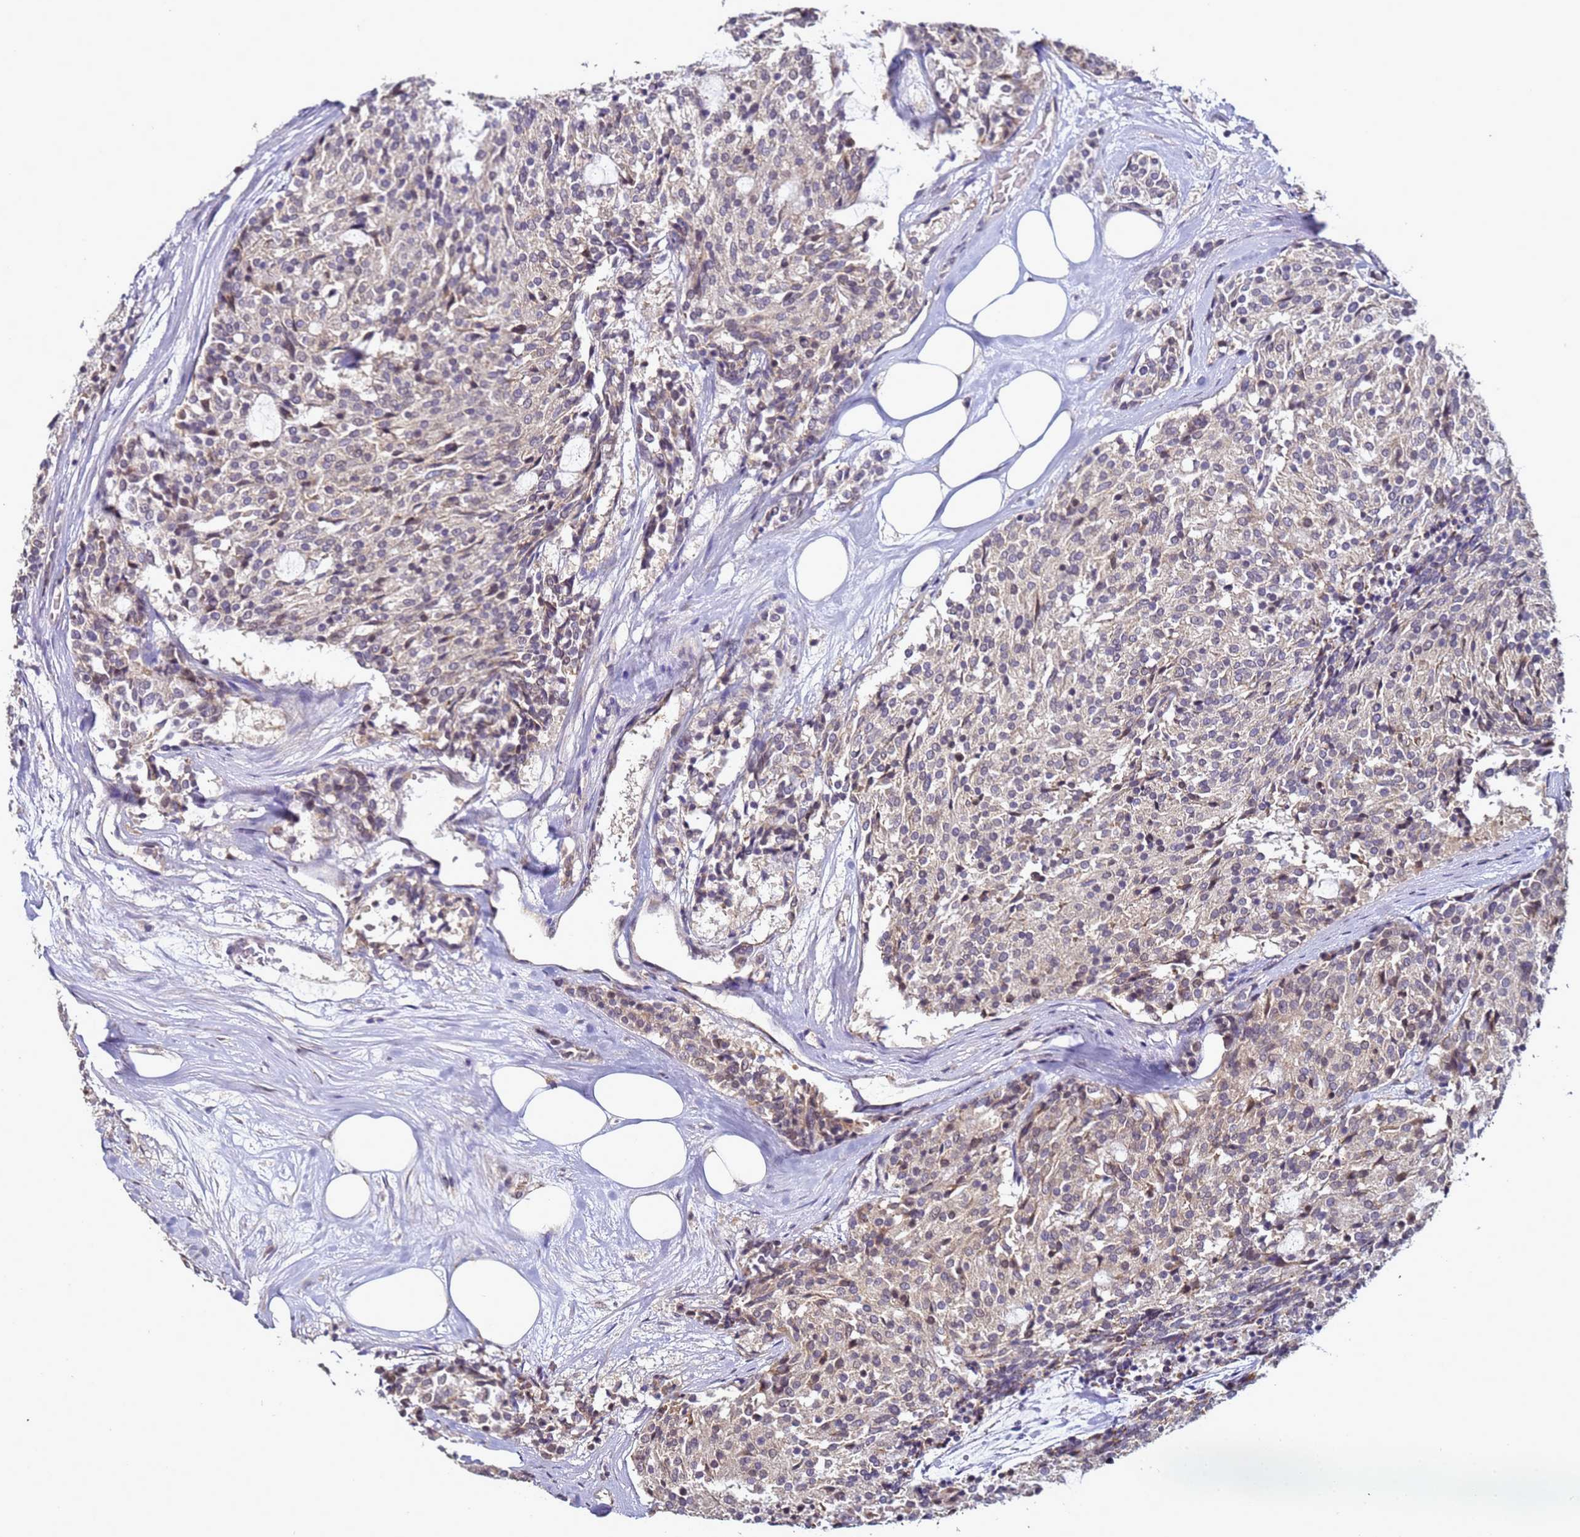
{"staining": {"intensity": "weak", "quantity": "25%-75%", "location": "cytoplasmic/membranous"}, "tissue": "carcinoid", "cell_type": "Tumor cells", "image_type": "cancer", "snomed": [{"axis": "morphology", "description": "Carcinoid, malignant, NOS"}, {"axis": "topography", "description": "Pancreas"}], "caption": "Weak cytoplasmic/membranous protein positivity is appreciated in approximately 25%-75% of tumor cells in carcinoid (malignant).", "gene": "ANKRD17", "patient": {"sex": "female", "age": 54}}